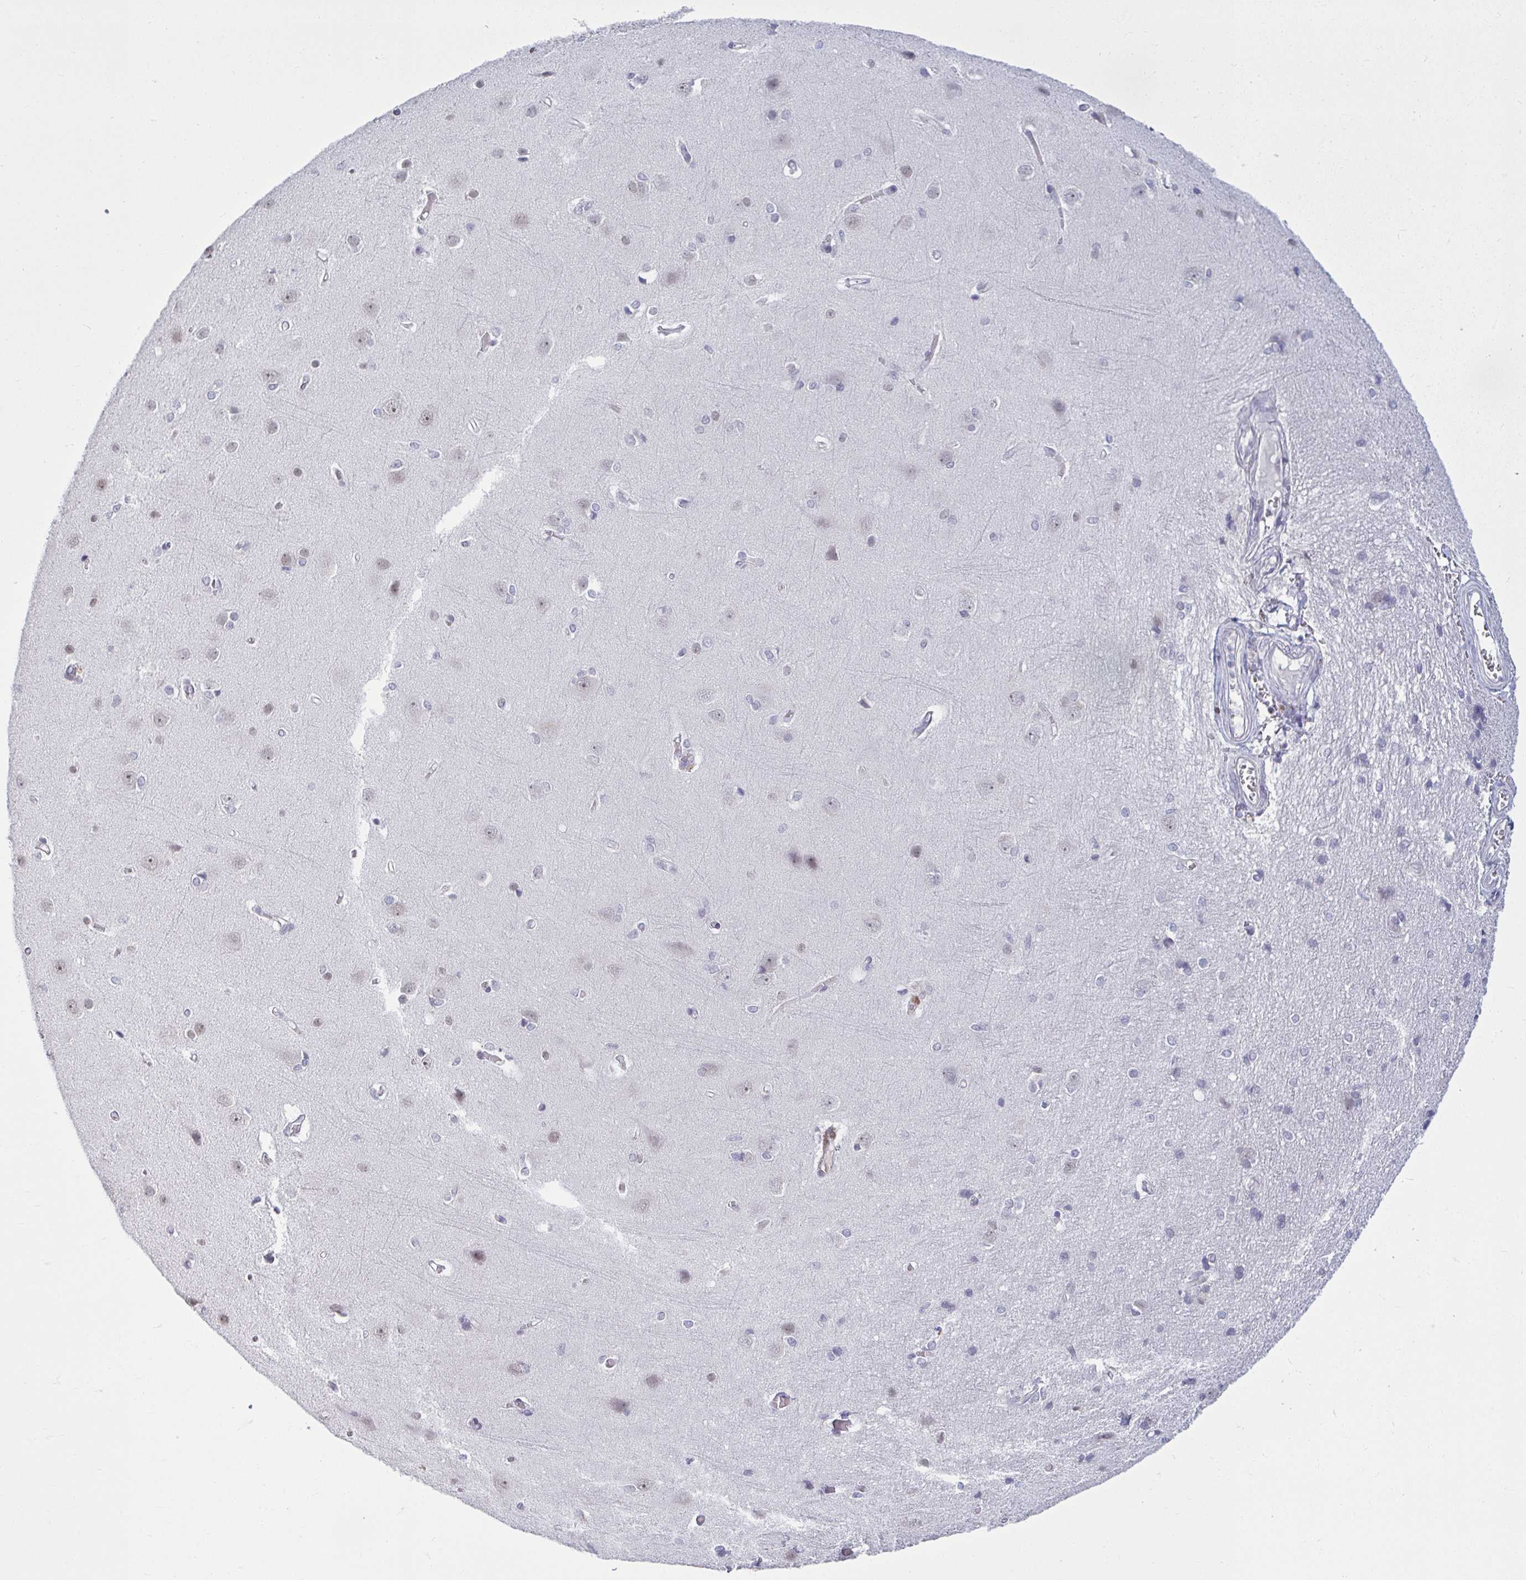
{"staining": {"intensity": "negative", "quantity": "none", "location": "none"}, "tissue": "cerebral cortex", "cell_type": "Endothelial cells", "image_type": "normal", "snomed": [{"axis": "morphology", "description": "Normal tissue, NOS"}, {"axis": "topography", "description": "Cerebral cortex"}], "caption": "High power microscopy photomicrograph of an IHC histopathology image of unremarkable cerebral cortex, revealing no significant positivity in endothelial cells. Brightfield microscopy of immunohistochemistry stained with DAB (3,3'-diaminobenzidine) (brown) and hematoxylin (blue), captured at high magnification.", "gene": "RNASEH1", "patient": {"sex": "male", "age": 37}}